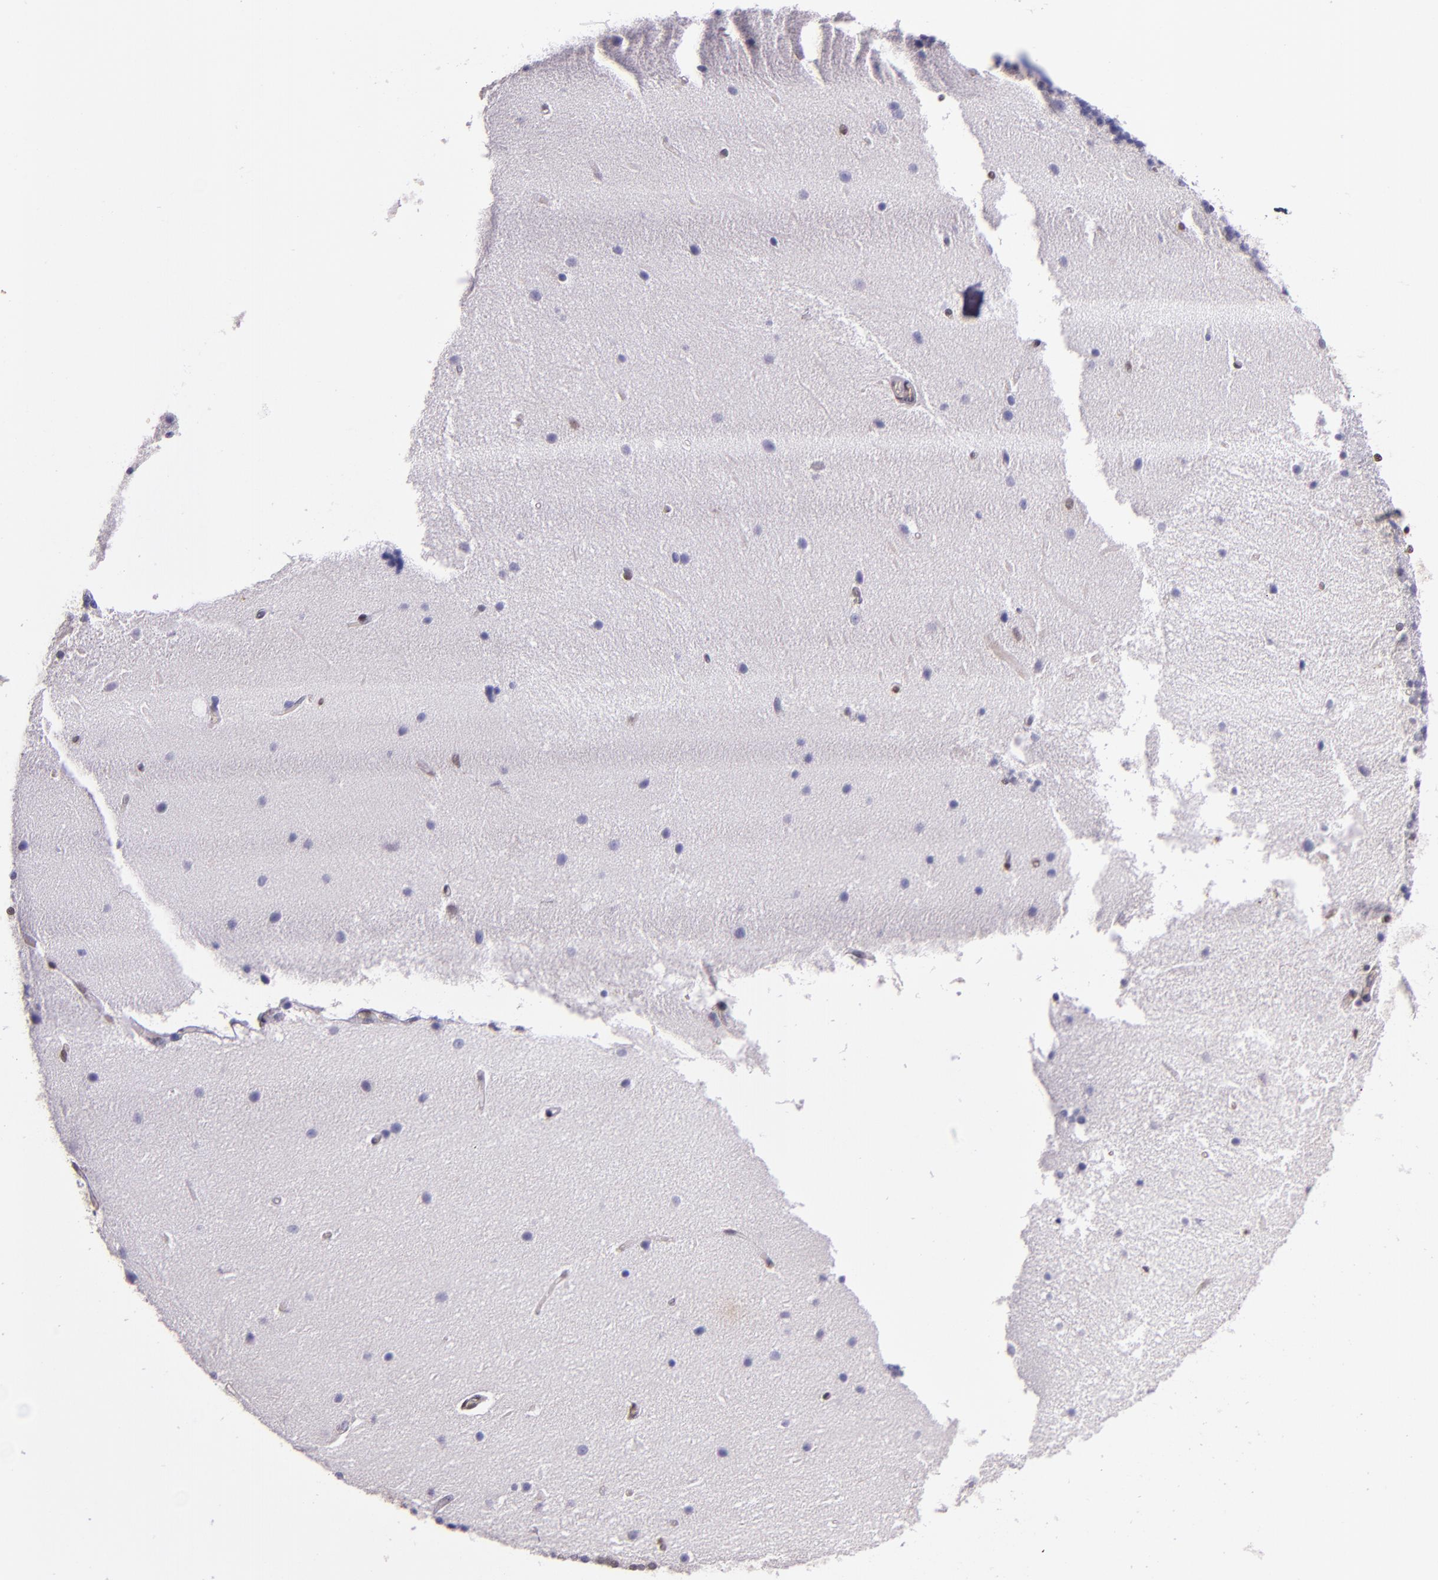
{"staining": {"intensity": "negative", "quantity": "none", "location": "none"}, "tissue": "cerebellum", "cell_type": "Cells in granular layer", "image_type": "normal", "snomed": [{"axis": "morphology", "description": "Normal tissue, NOS"}, {"axis": "topography", "description": "Cerebellum"}], "caption": "This is an IHC photomicrograph of benign human cerebellum. There is no positivity in cells in granular layer.", "gene": "STAT6", "patient": {"sex": "female", "age": 54}}